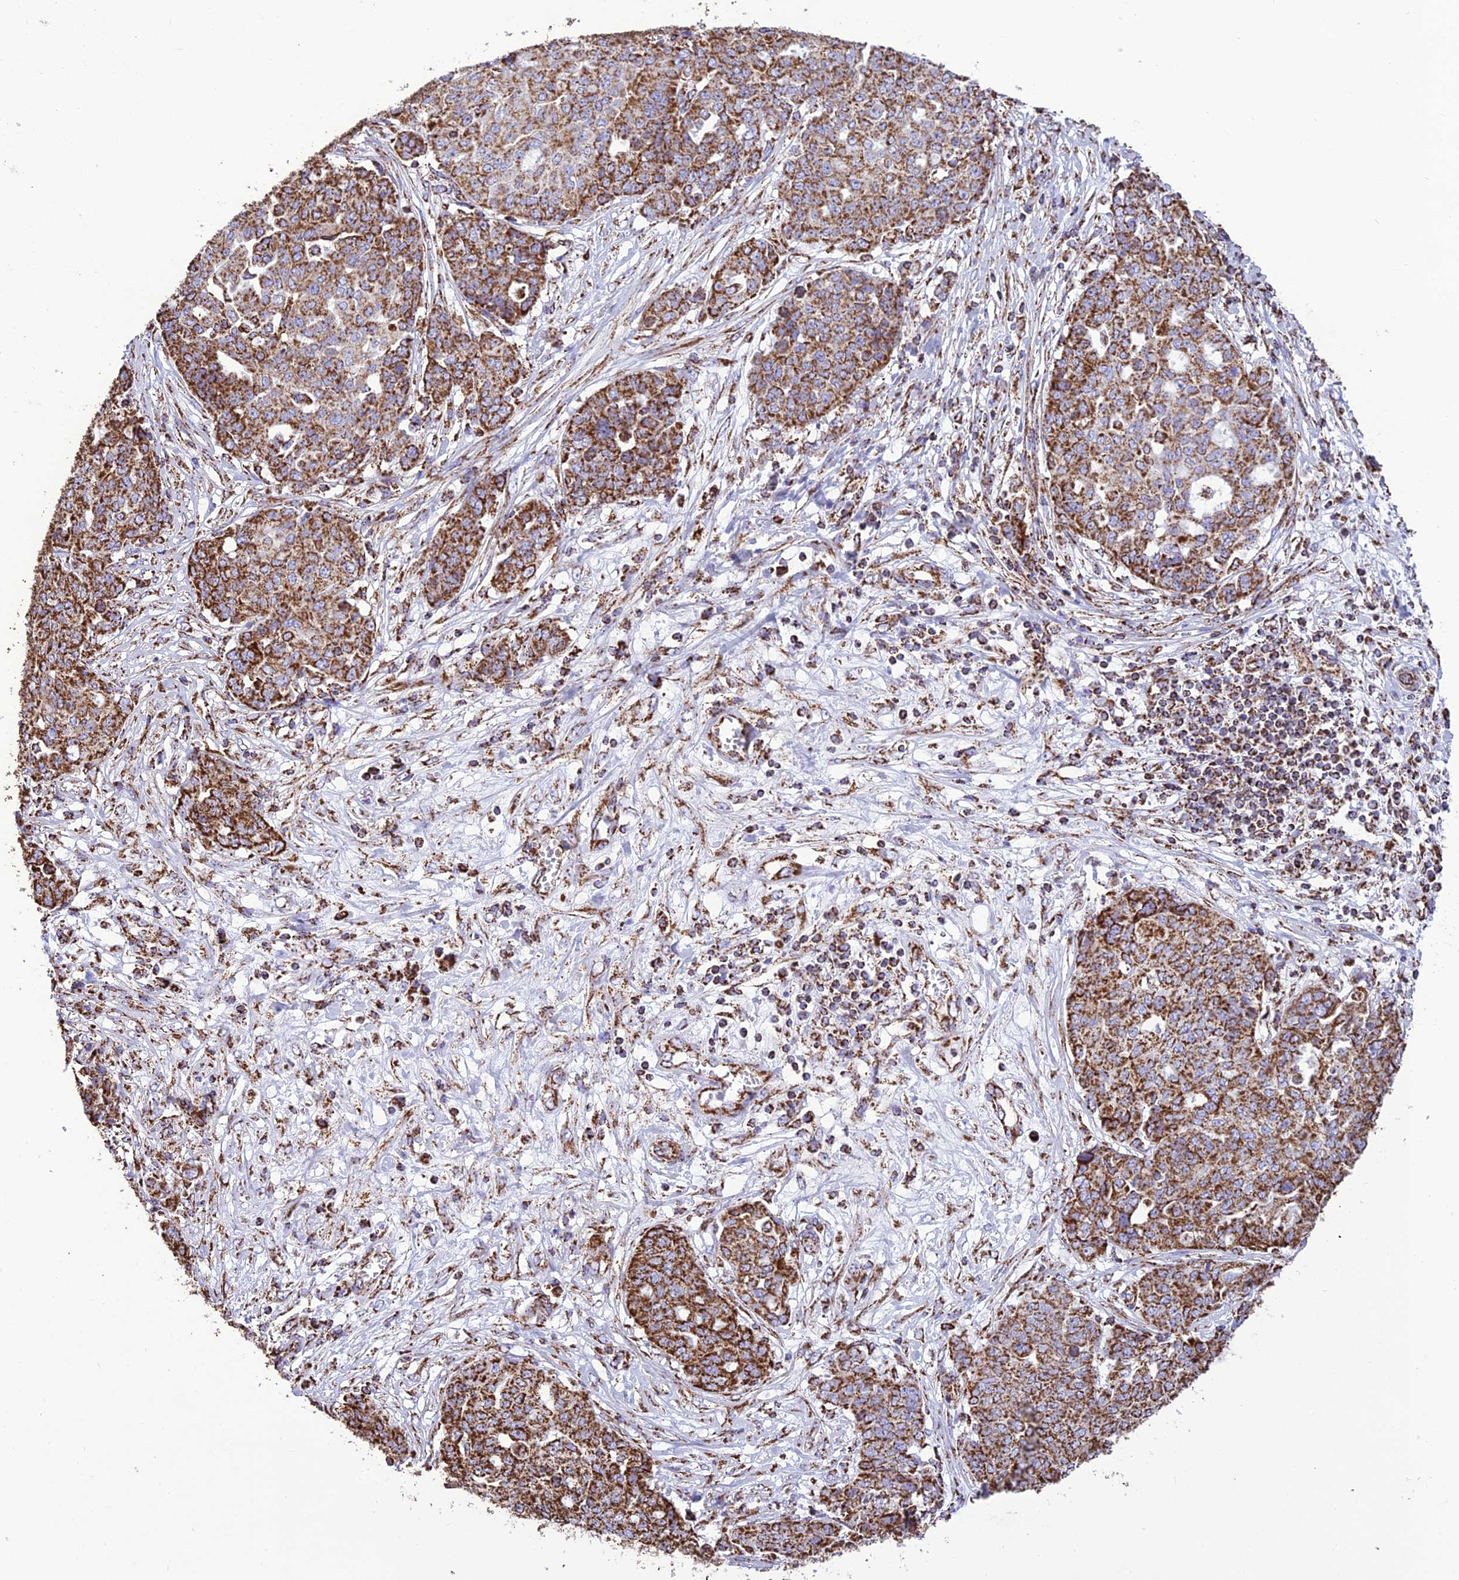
{"staining": {"intensity": "strong", "quantity": ">75%", "location": "cytoplasmic/membranous"}, "tissue": "ovarian cancer", "cell_type": "Tumor cells", "image_type": "cancer", "snomed": [{"axis": "morphology", "description": "Cystadenocarcinoma, serous, NOS"}, {"axis": "topography", "description": "Soft tissue"}, {"axis": "topography", "description": "Ovary"}], "caption": "Tumor cells display high levels of strong cytoplasmic/membranous staining in about >75% of cells in ovarian cancer (serous cystadenocarcinoma).", "gene": "NDUFAF1", "patient": {"sex": "female", "age": 57}}